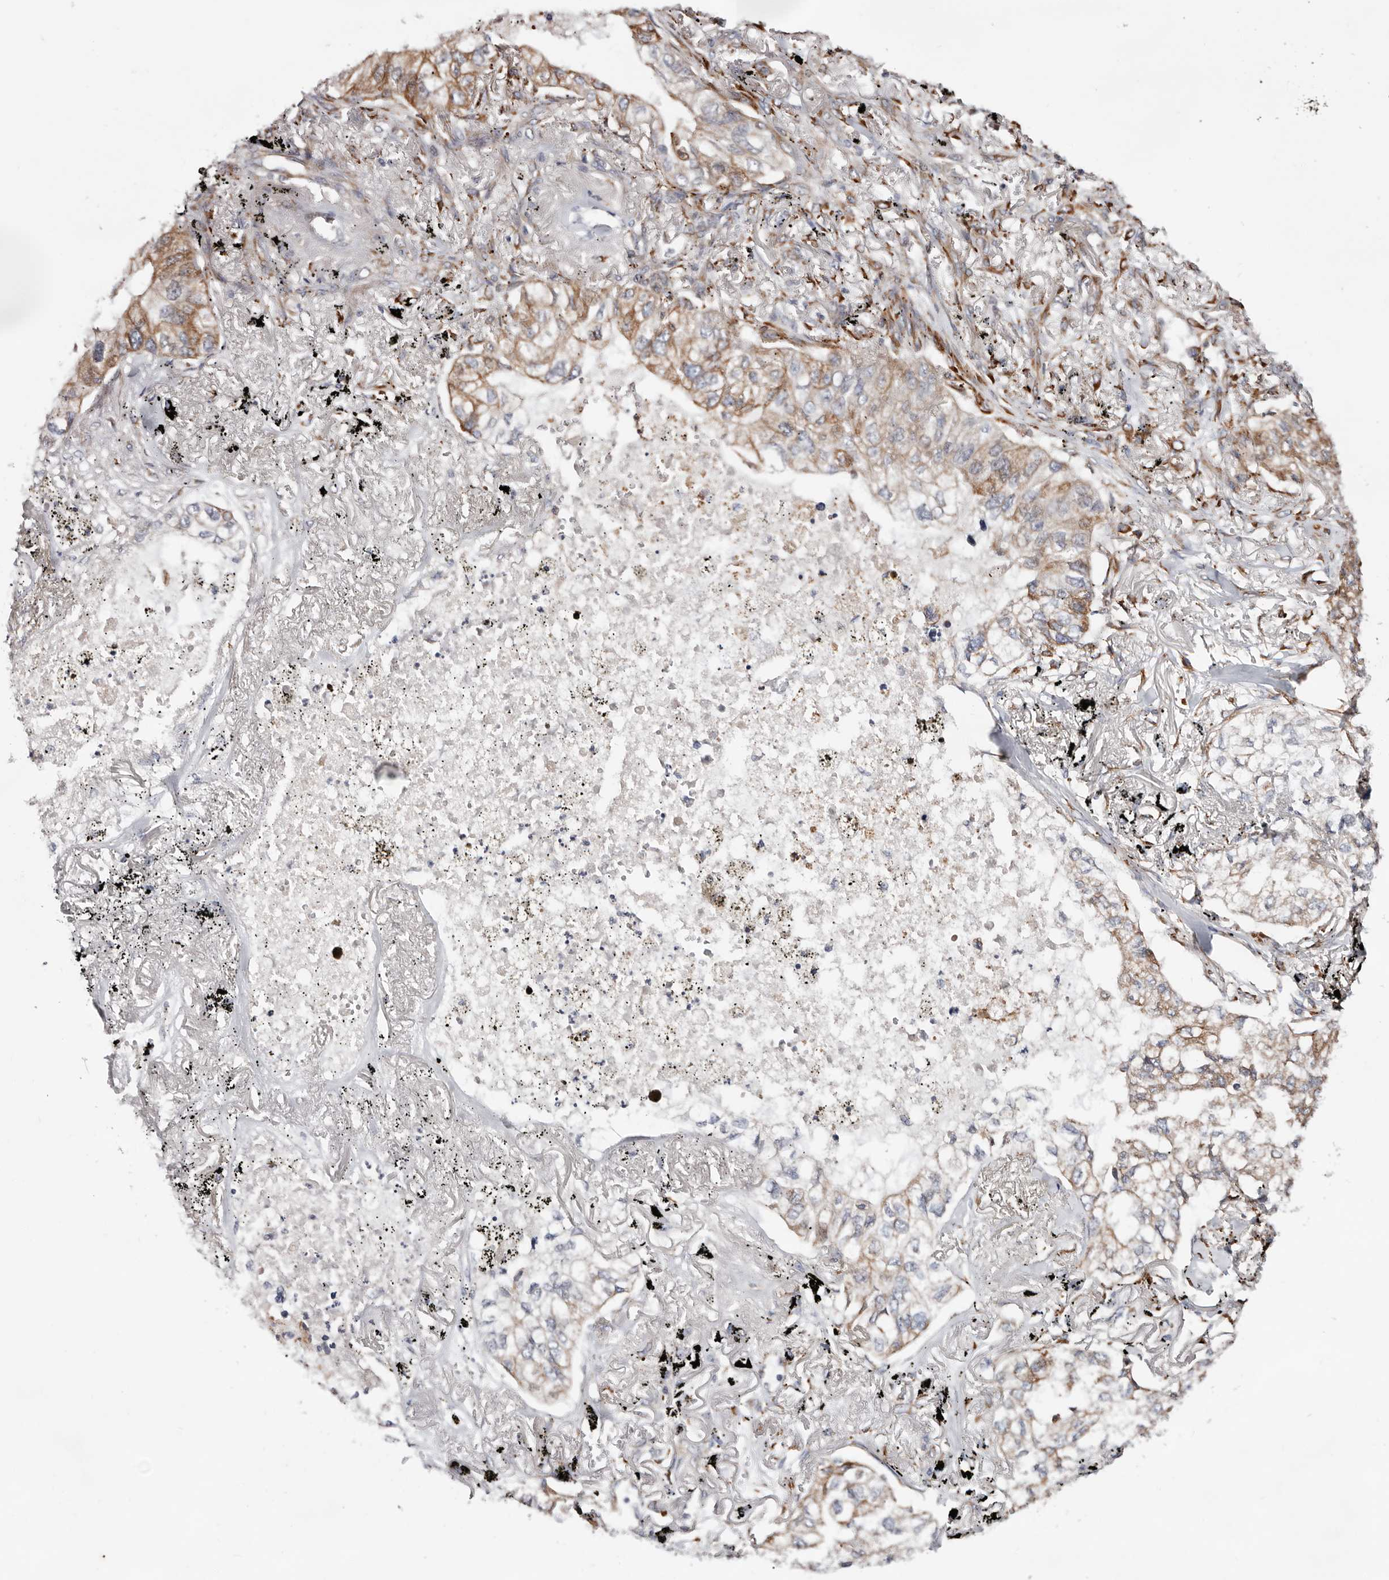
{"staining": {"intensity": "moderate", "quantity": "25%-75%", "location": "cytoplasmic/membranous"}, "tissue": "lung cancer", "cell_type": "Tumor cells", "image_type": "cancer", "snomed": [{"axis": "morphology", "description": "Adenocarcinoma, NOS"}, {"axis": "topography", "description": "Lung"}], "caption": "Immunohistochemical staining of lung cancer shows moderate cytoplasmic/membranous protein staining in approximately 25%-75% of tumor cells.", "gene": "USH1C", "patient": {"sex": "male", "age": 65}}